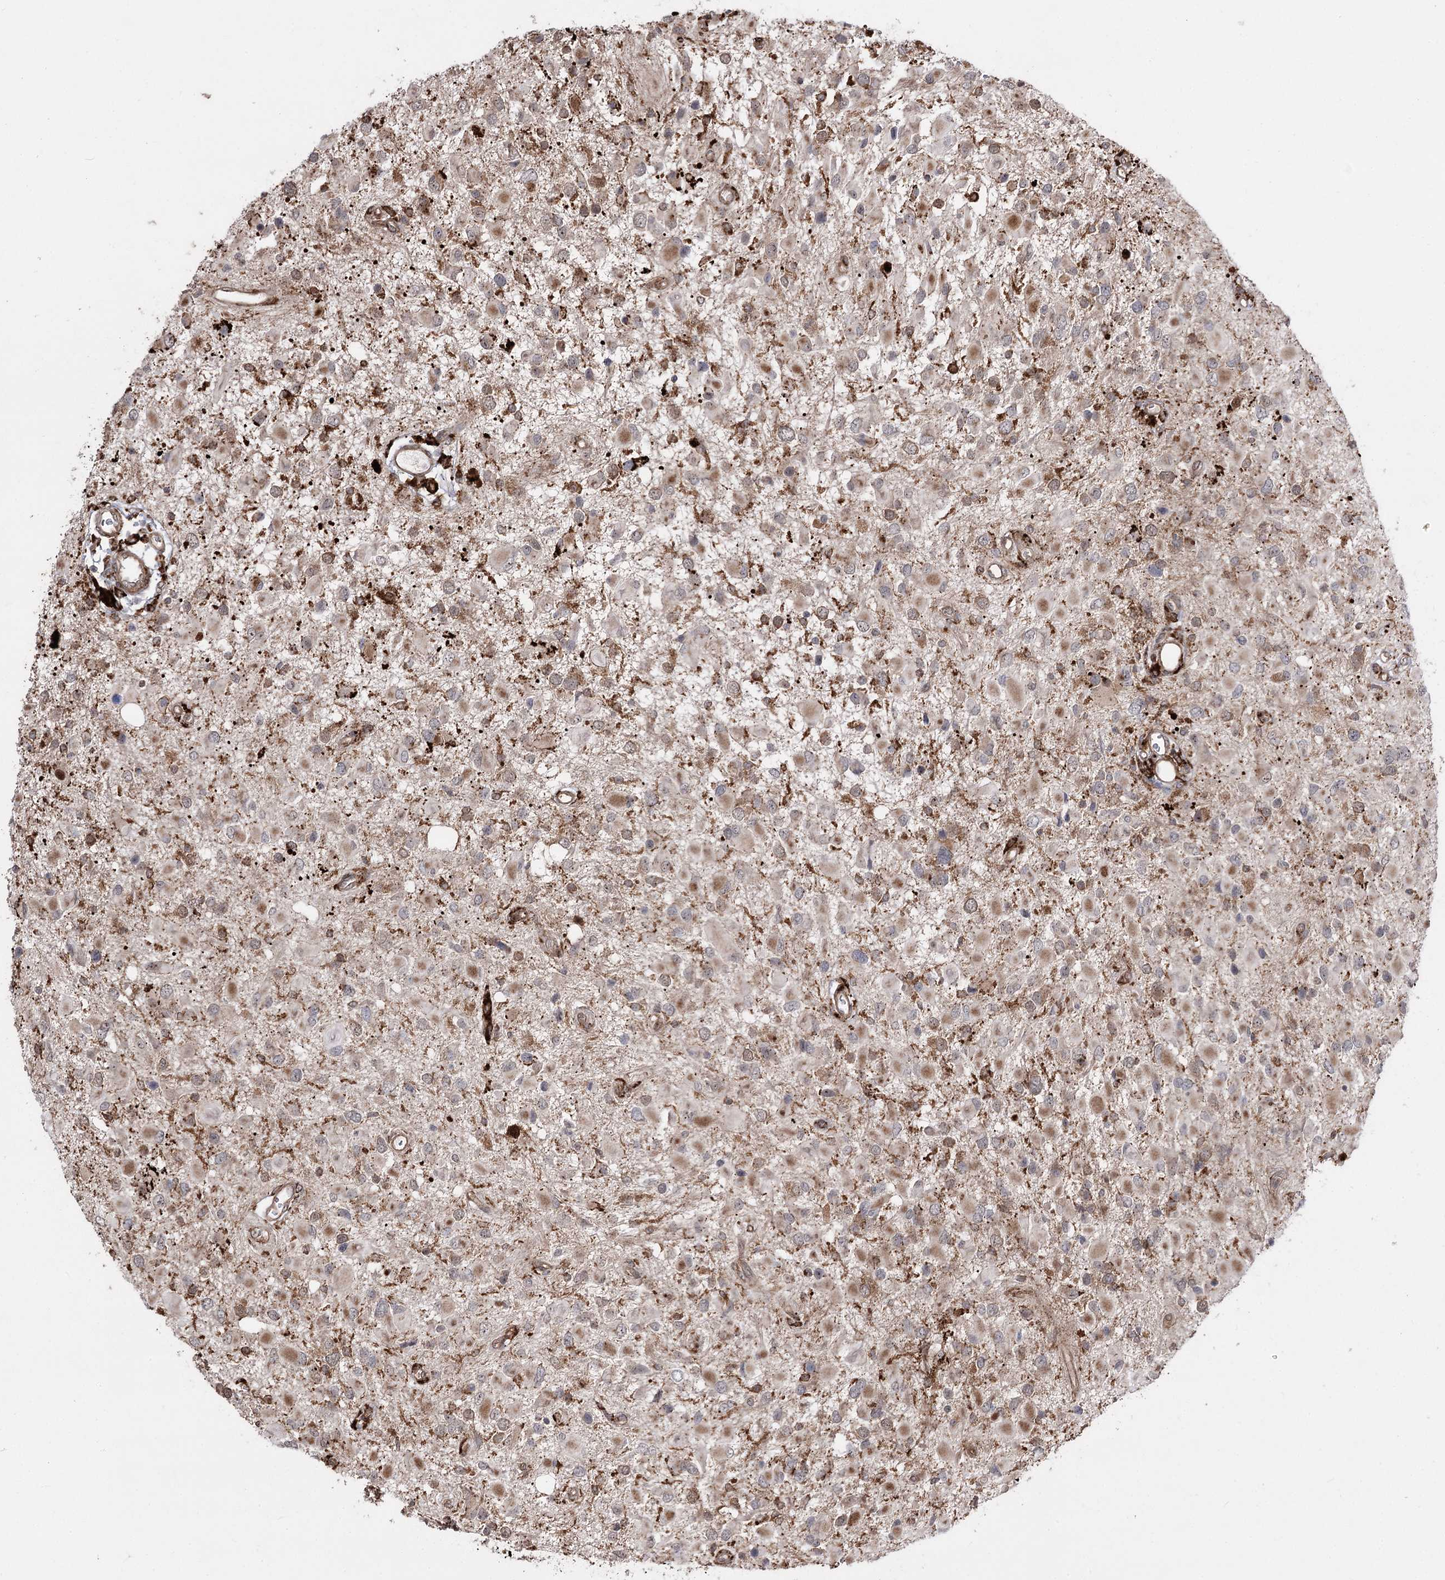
{"staining": {"intensity": "moderate", "quantity": "25%-75%", "location": "cytoplasmic/membranous"}, "tissue": "glioma", "cell_type": "Tumor cells", "image_type": "cancer", "snomed": [{"axis": "morphology", "description": "Glioma, malignant, High grade"}, {"axis": "topography", "description": "Brain"}], "caption": "Malignant glioma (high-grade) was stained to show a protein in brown. There is medium levels of moderate cytoplasmic/membranous positivity in about 25%-75% of tumor cells. (brown staining indicates protein expression, while blue staining denotes nuclei).", "gene": "FANCL", "patient": {"sex": "male", "age": 53}}